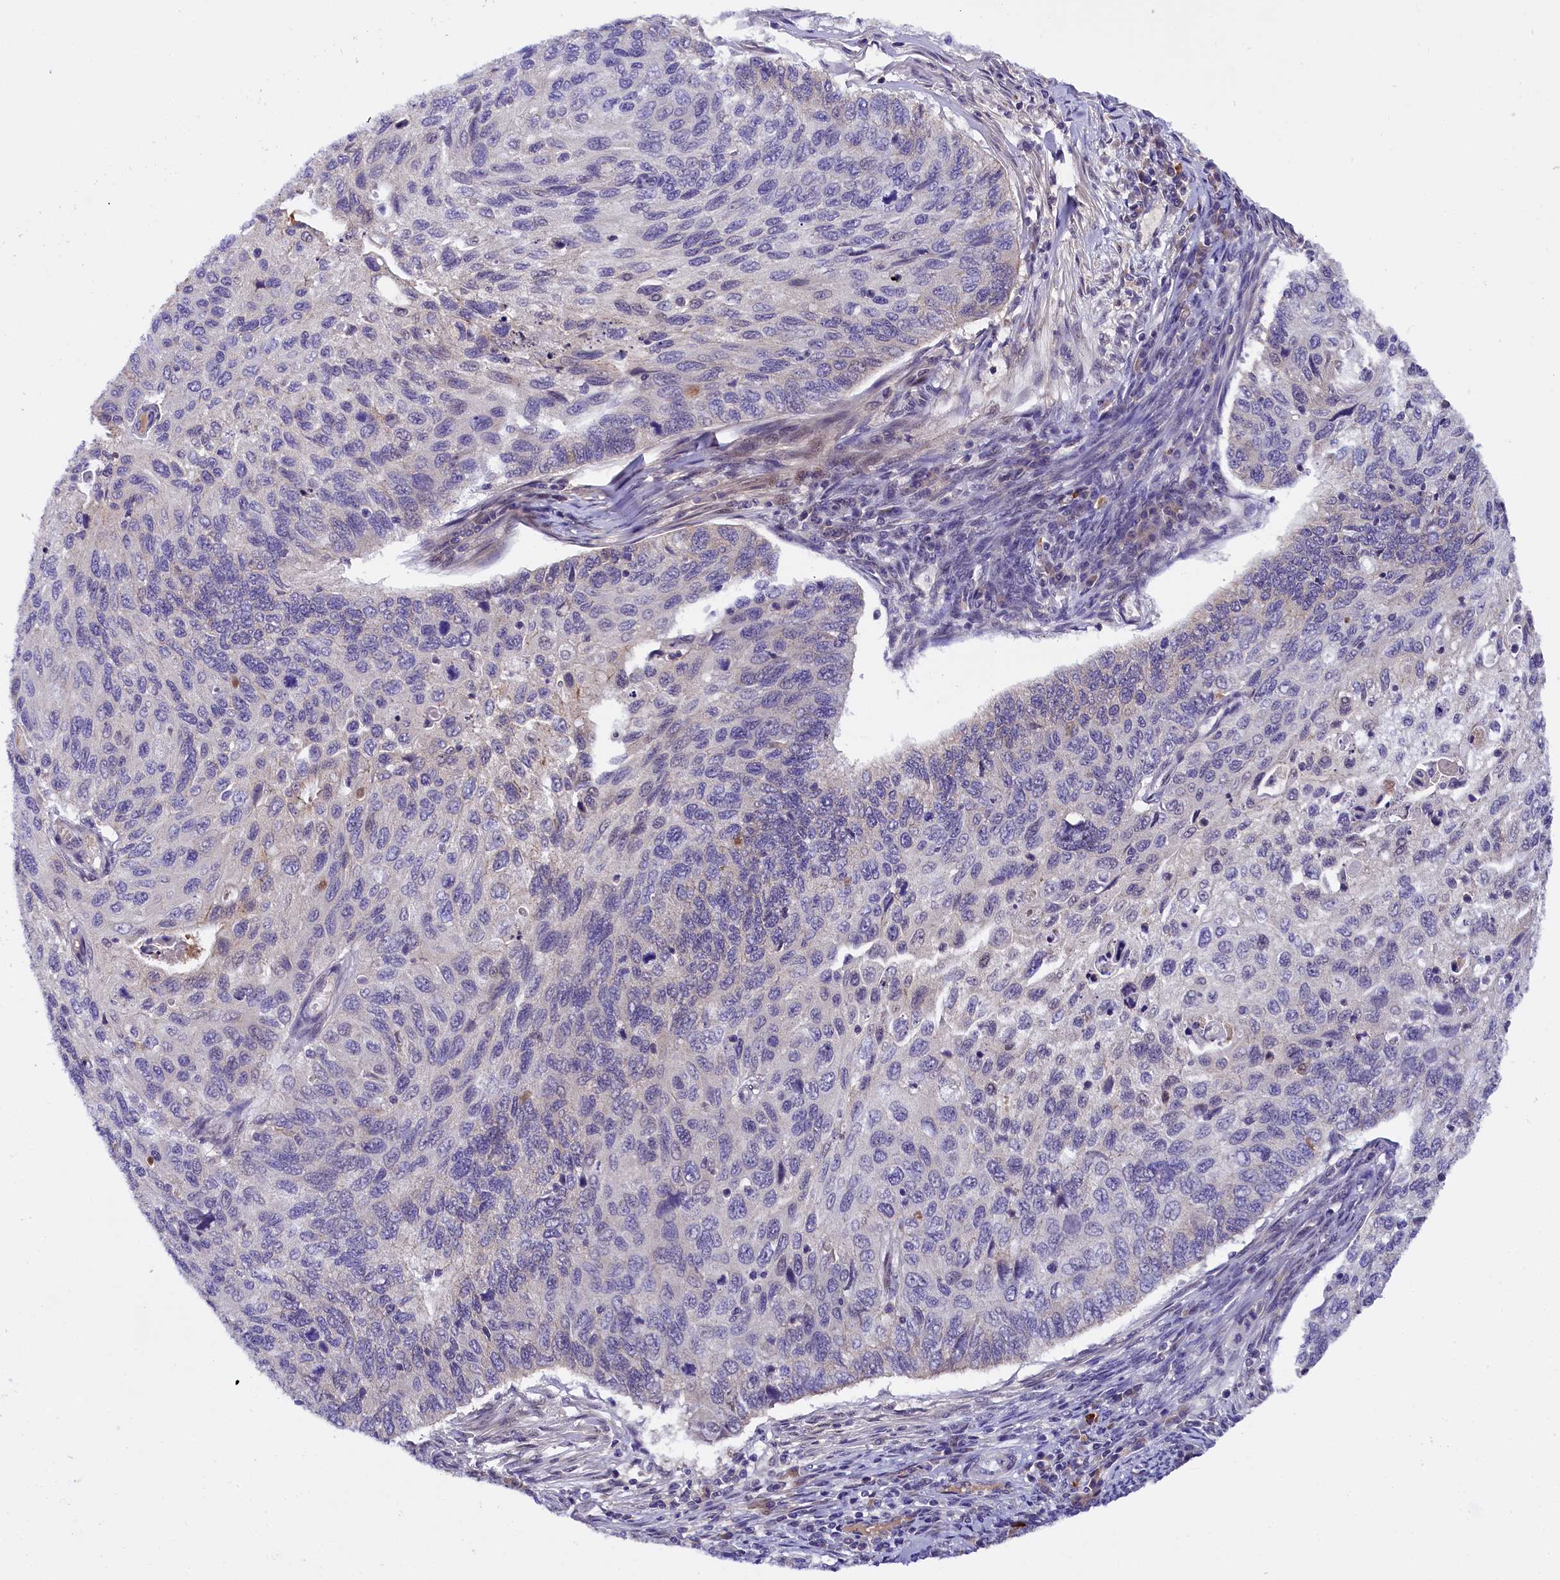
{"staining": {"intensity": "negative", "quantity": "none", "location": "none"}, "tissue": "cervical cancer", "cell_type": "Tumor cells", "image_type": "cancer", "snomed": [{"axis": "morphology", "description": "Squamous cell carcinoma, NOS"}, {"axis": "topography", "description": "Cervix"}], "caption": "Histopathology image shows no significant protein expression in tumor cells of squamous cell carcinoma (cervical).", "gene": "ENKD1", "patient": {"sex": "female", "age": 70}}